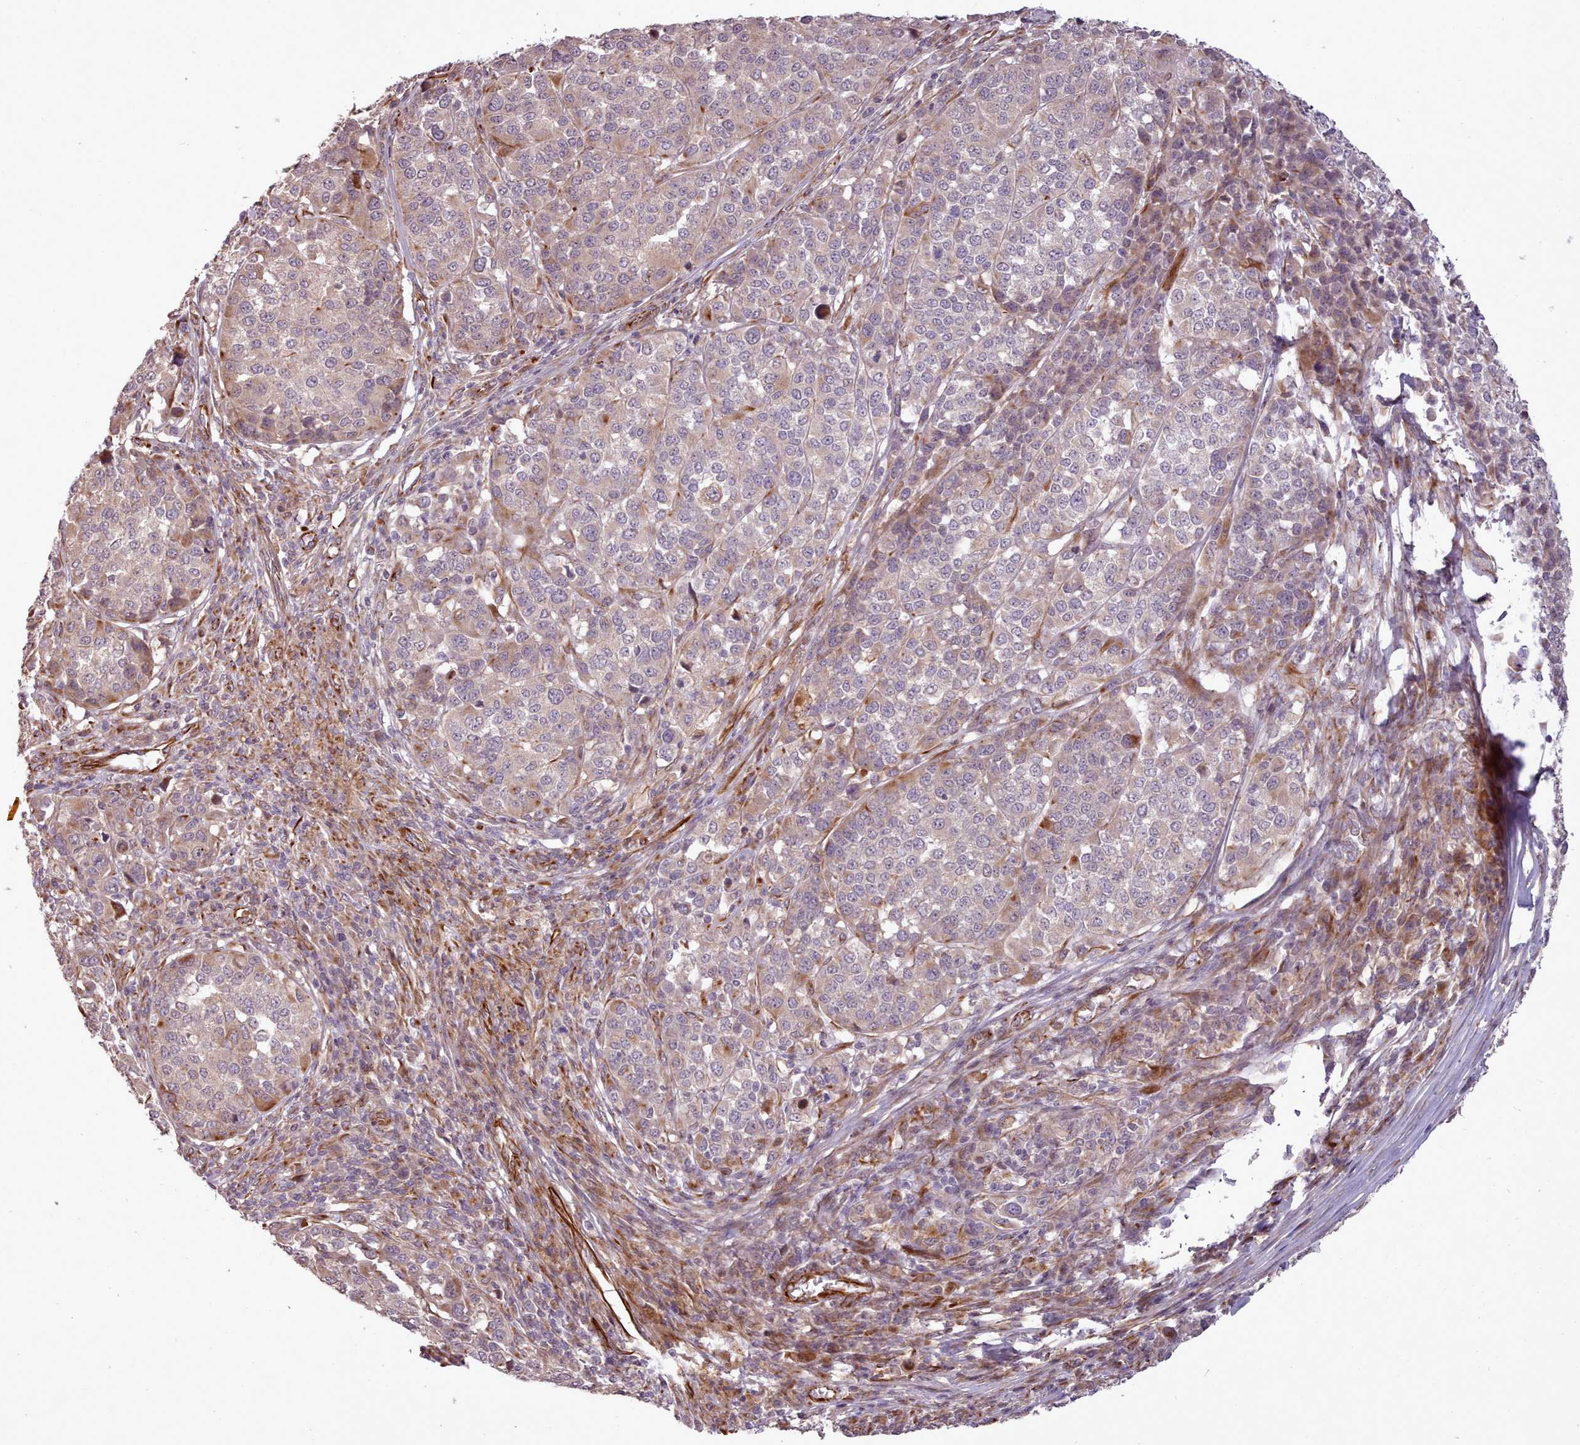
{"staining": {"intensity": "weak", "quantity": "25%-75%", "location": "cytoplasmic/membranous"}, "tissue": "melanoma", "cell_type": "Tumor cells", "image_type": "cancer", "snomed": [{"axis": "morphology", "description": "Malignant melanoma, Metastatic site"}, {"axis": "topography", "description": "Lymph node"}], "caption": "Tumor cells demonstrate low levels of weak cytoplasmic/membranous staining in approximately 25%-75% of cells in human malignant melanoma (metastatic site).", "gene": "GBGT1", "patient": {"sex": "male", "age": 44}}